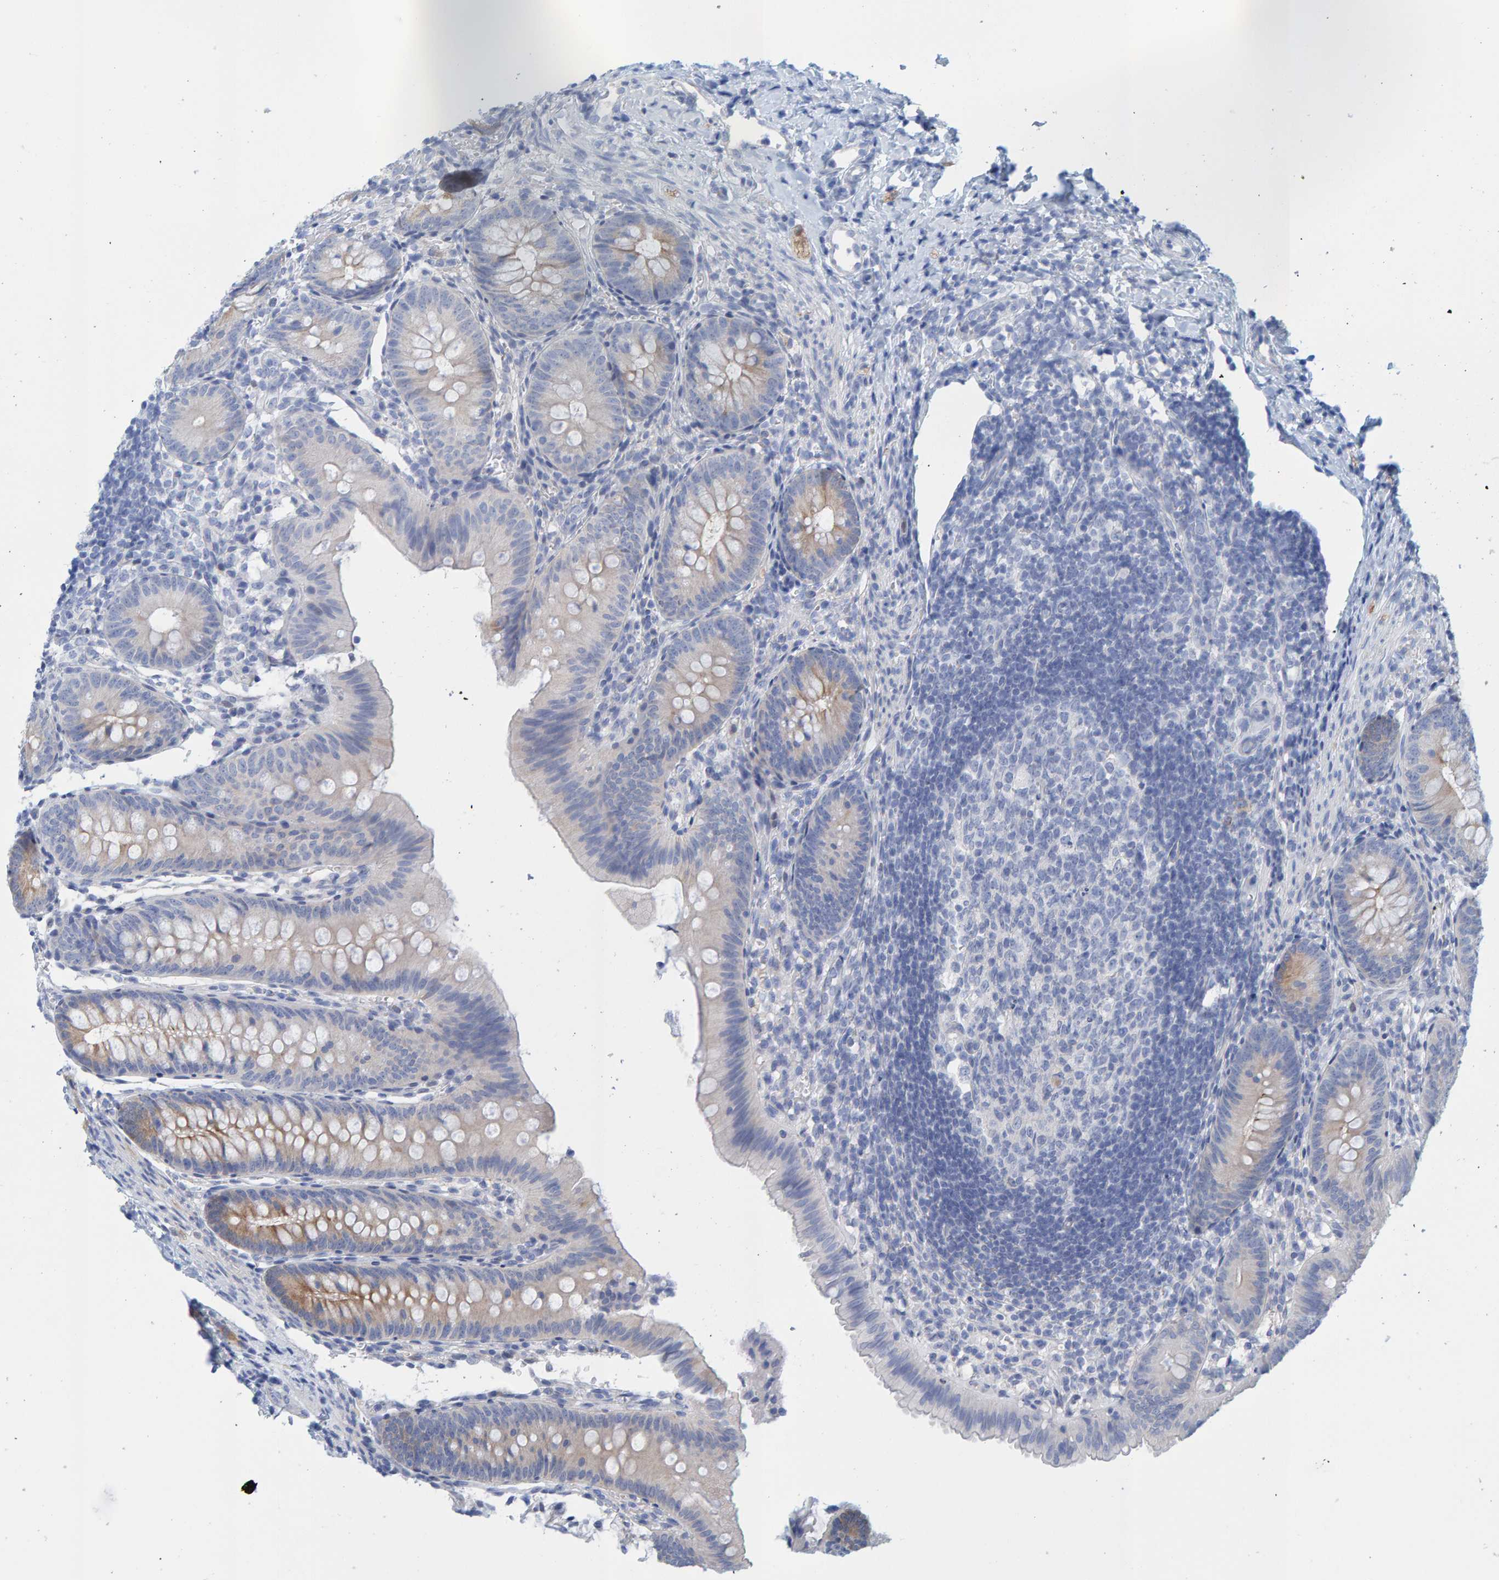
{"staining": {"intensity": "moderate", "quantity": "<25%", "location": "cytoplasmic/membranous"}, "tissue": "appendix", "cell_type": "Glandular cells", "image_type": "normal", "snomed": [{"axis": "morphology", "description": "Normal tissue, NOS"}, {"axis": "topography", "description": "Appendix"}], "caption": "Immunohistochemical staining of normal appendix shows <25% levels of moderate cytoplasmic/membranous protein expression in approximately <25% of glandular cells. The staining is performed using DAB brown chromogen to label protein expression. The nuclei are counter-stained blue using hematoxylin.", "gene": "KLHL11", "patient": {"sex": "male", "age": 1}}